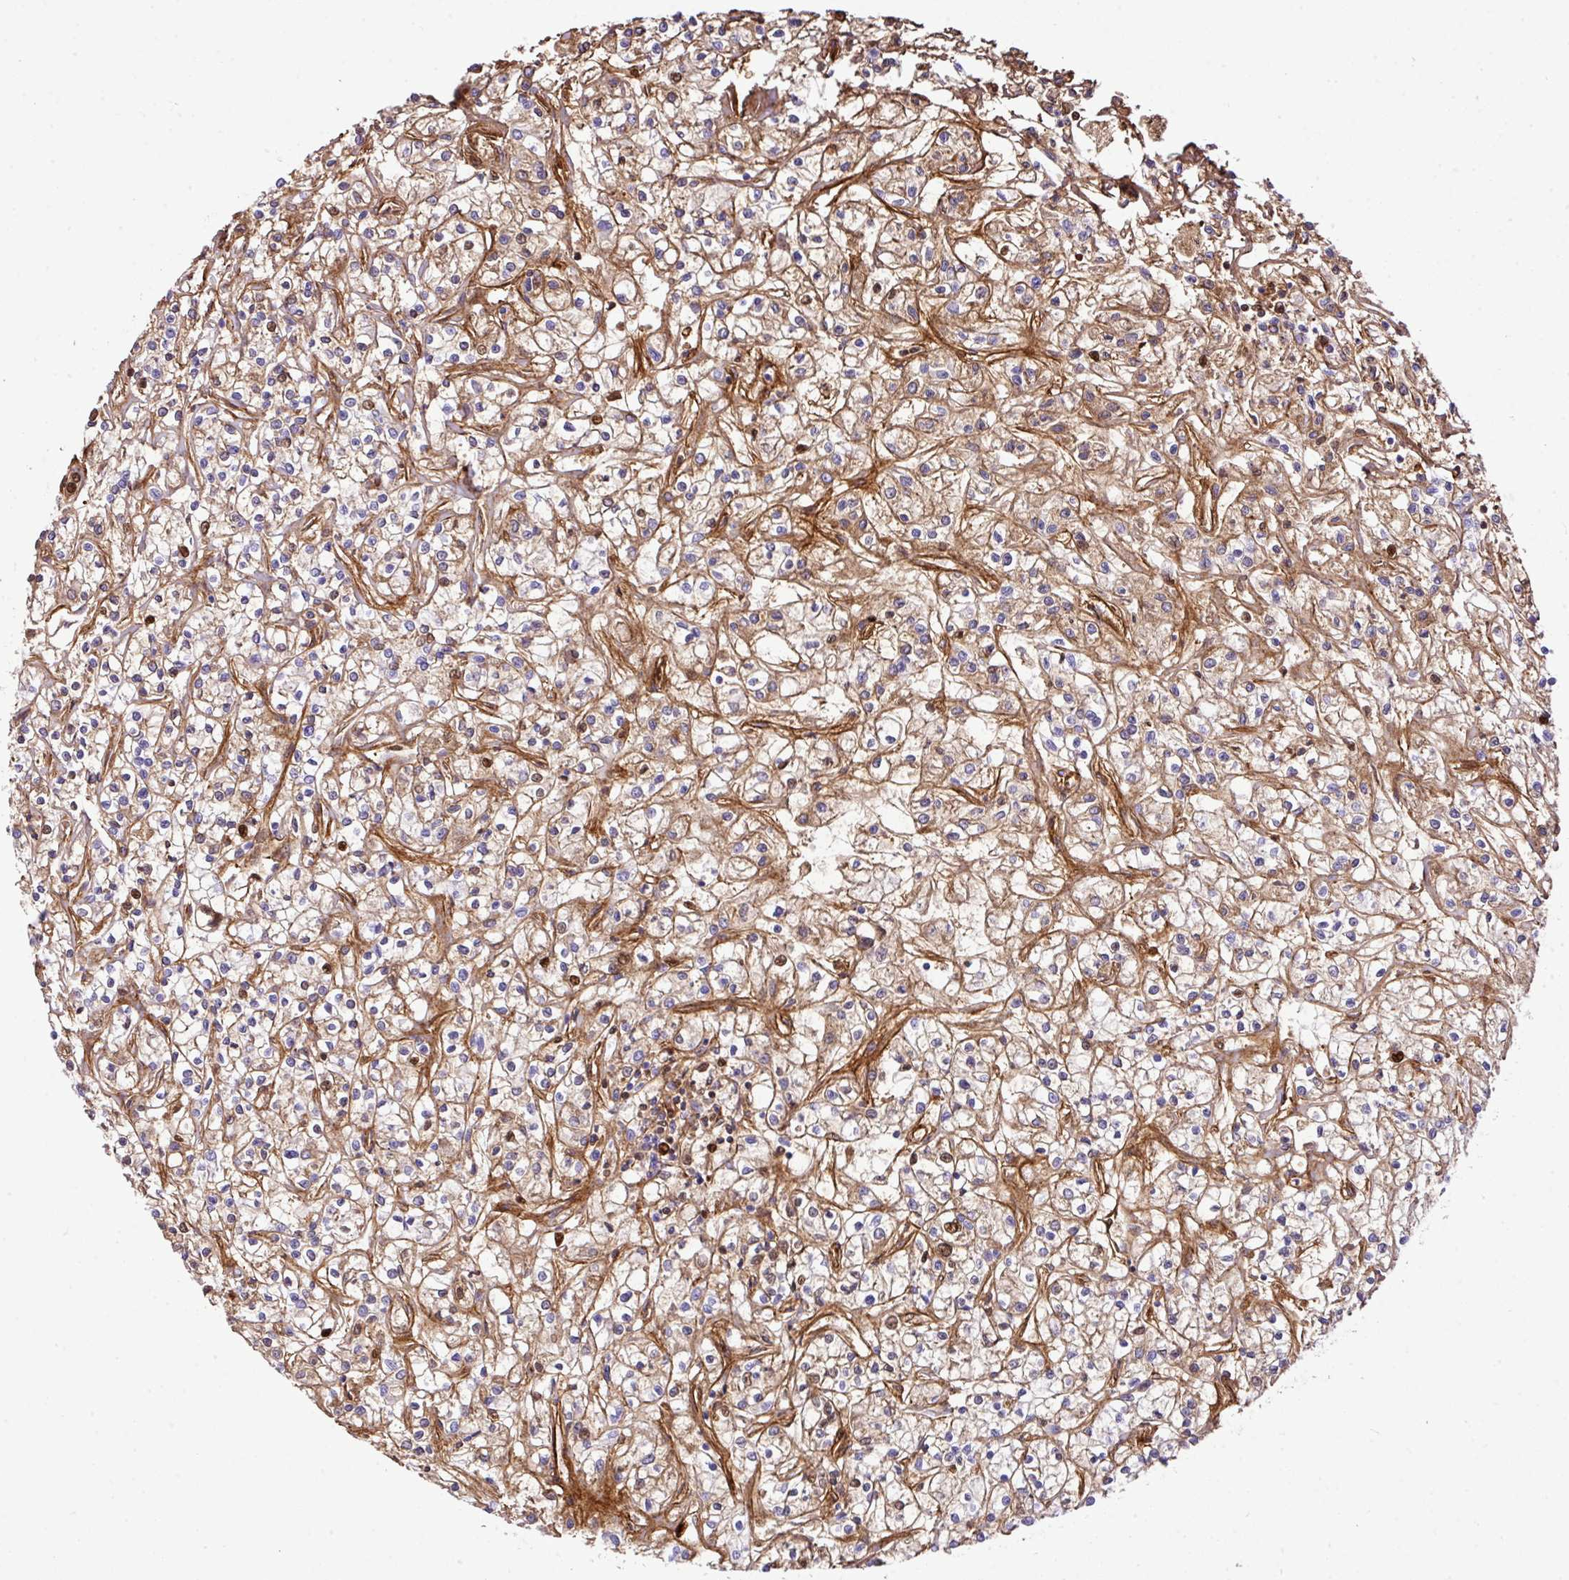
{"staining": {"intensity": "moderate", "quantity": "25%-75%", "location": "cytoplasmic/membranous"}, "tissue": "renal cancer", "cell_type": "Tumor cells", "image_type": "cancer", "snomed": [{"axis": "morphology", "description": "Adenocarcinoma, NOS"}, {"axis": "topography", "description": "Kidney"}], "caption": "Immunohistochemical staining of renal cancer exhibits medium levels of moderate cytoplasmic/membranous positivity in about 25%-75% of tumor cells.", "gene": "CTXN2", "patient": {"sex": "female", "age": 59}}